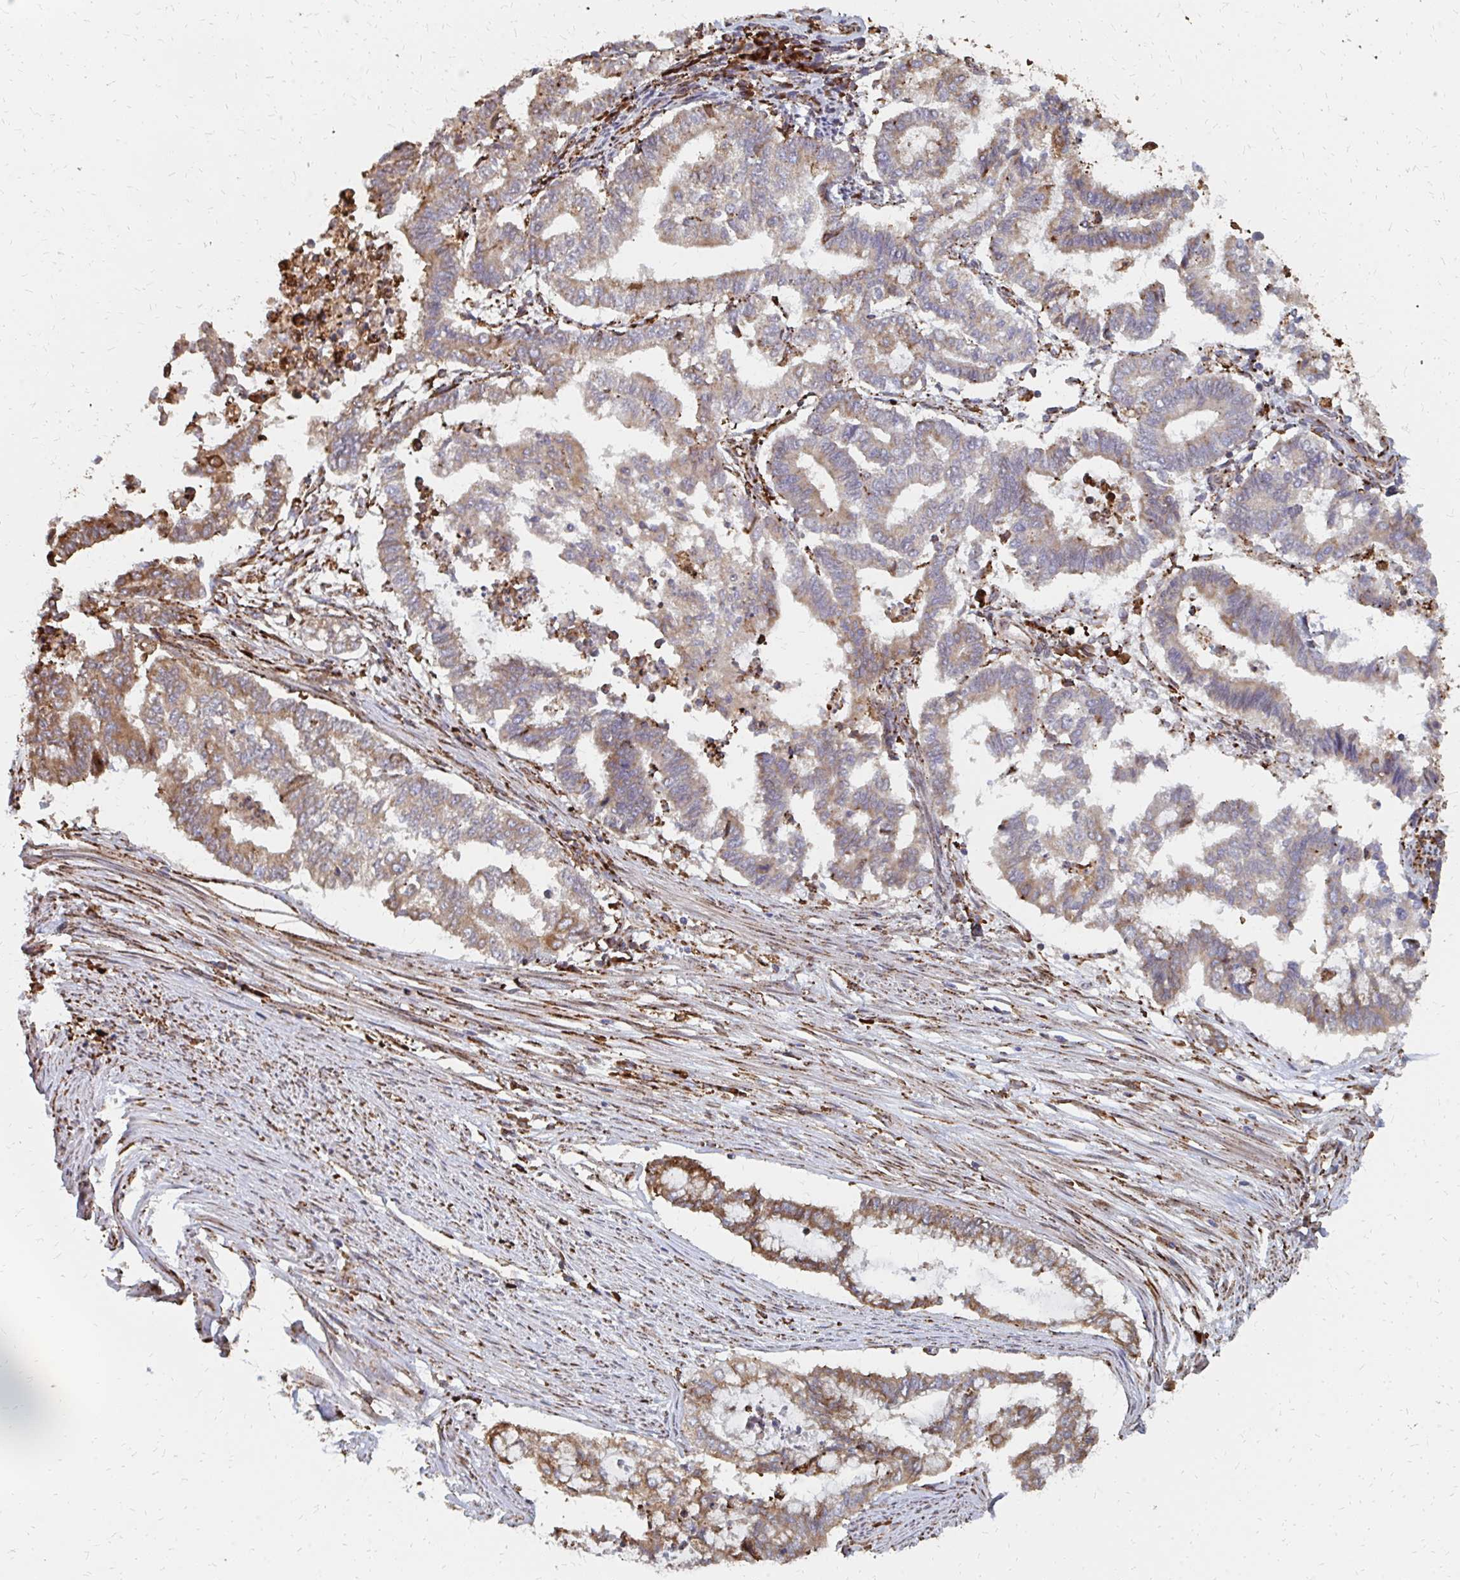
{"staining": {"intensity": "moderate", "quantity": "25%-75%", "location": "cytoplasmic/membranous"}, "tissue": "endometrial cancer", "cell_type": "Tumor cells", "image_type": "cancer", "snomed": [{"axis": "morphology", "description": "Adenocarcinoma, NOS"}, {"axis": "topography", "description": "Endometrium"}], "caption": "Protein staining of endometrial adenocarcinoma tissue displays moderate cytoplasmic/membranous expression in approximately 25%-75% of tumor cells. (Stains: DAB (3,3'-diaminobenzidine) in brown, nuclei in blue, Microscopy: brightfield microscopy at high magnification).", "gene": "PPP1R13L", "patient": {"sex": "female", "age": 79}}